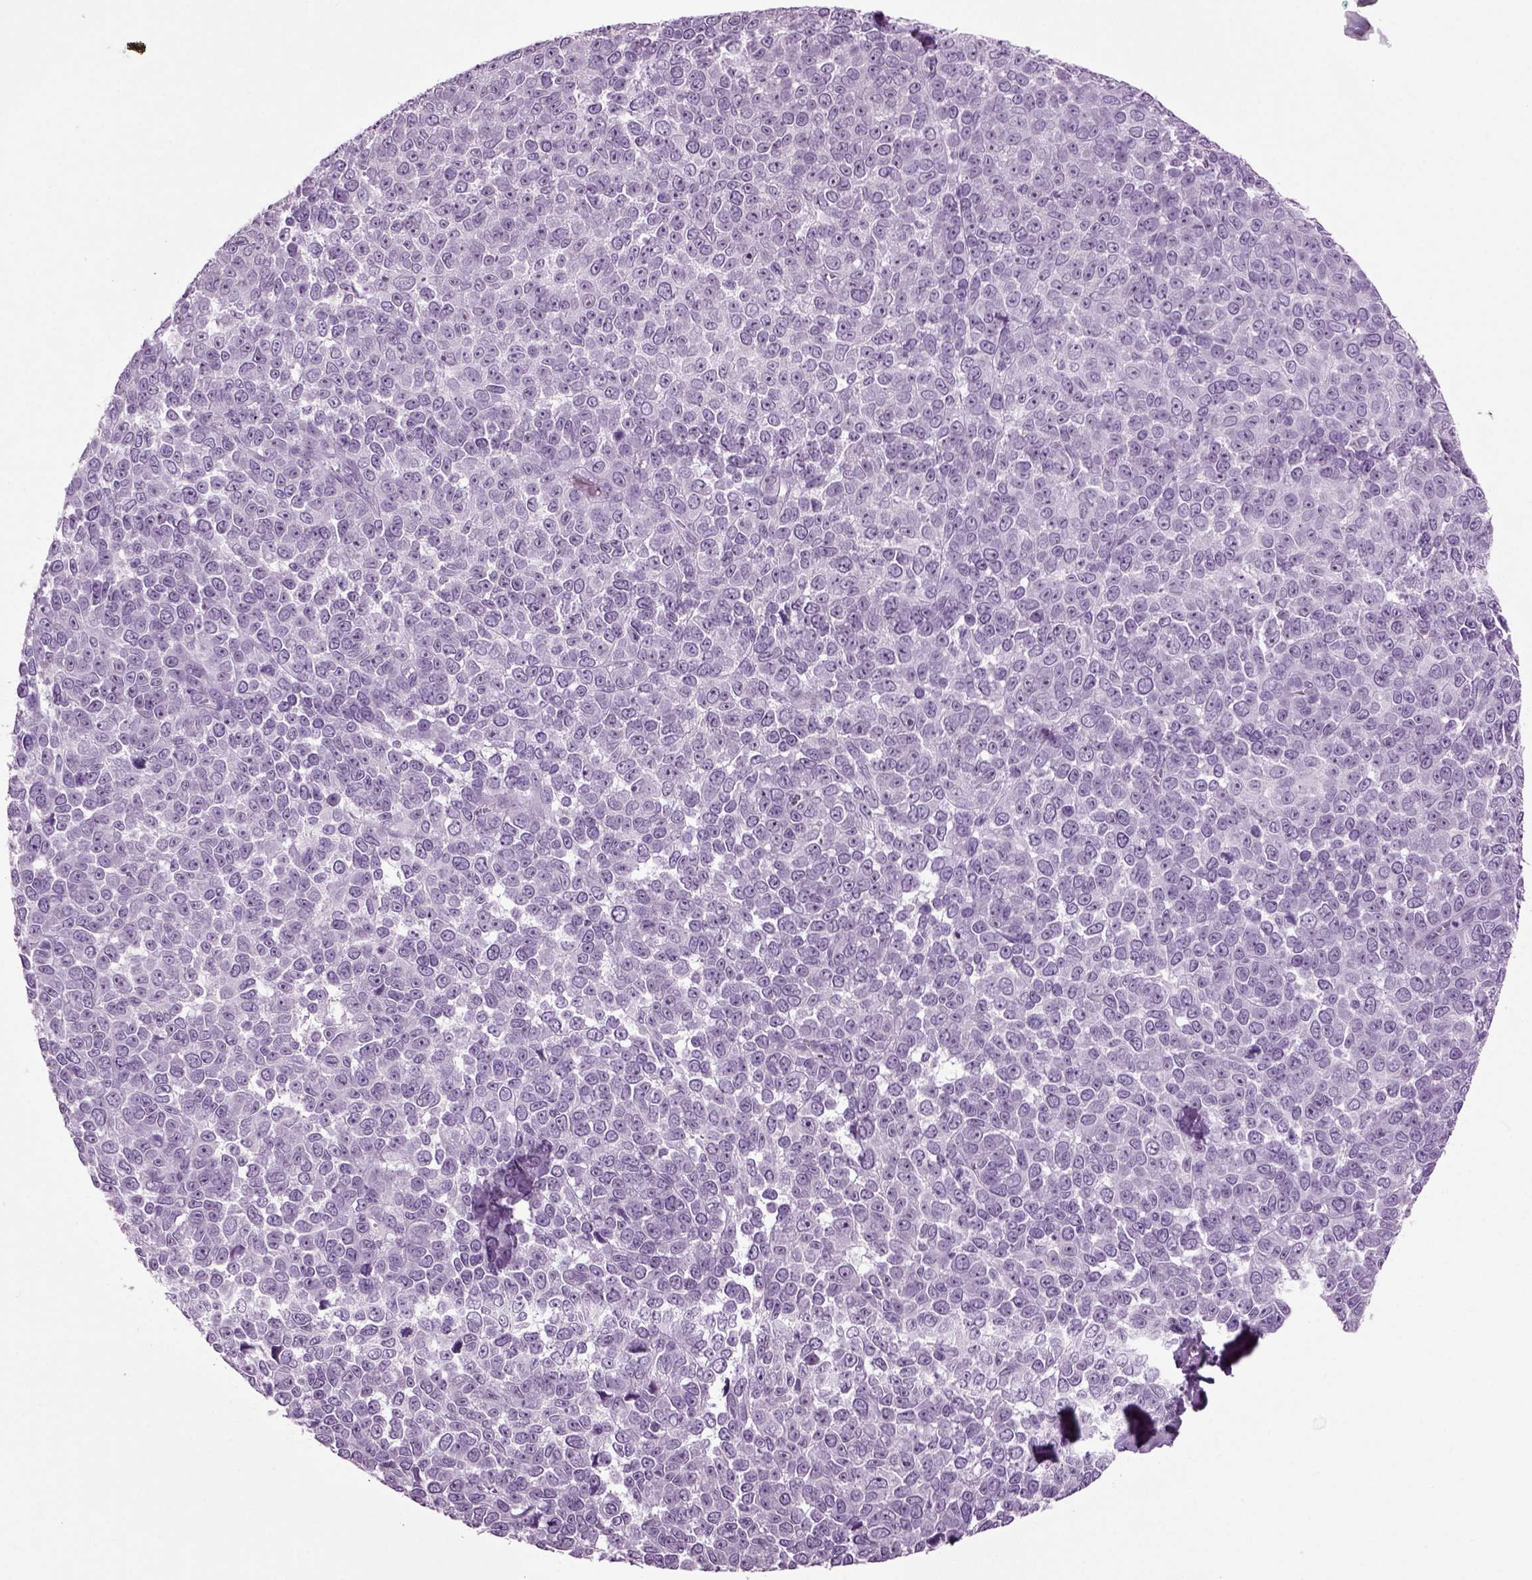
{"staining": {"intensity": "negative", "quantity": "none", "location": "none"}, "tissue": "melanoma", "cell_type": "Tumor cells", "image_type": "cancer", "snomed": [{"axis": "morphology", "description": "Malignant melanoma, NOS"}, {"axis": "topography", "description": "Skin"}], "caption": "Immunohistochemical staining of human malignant melanoma reveals no significant staining in tumor cells.", "gene": "PRLH", "patient": {"sex": "female", "age": 95}}